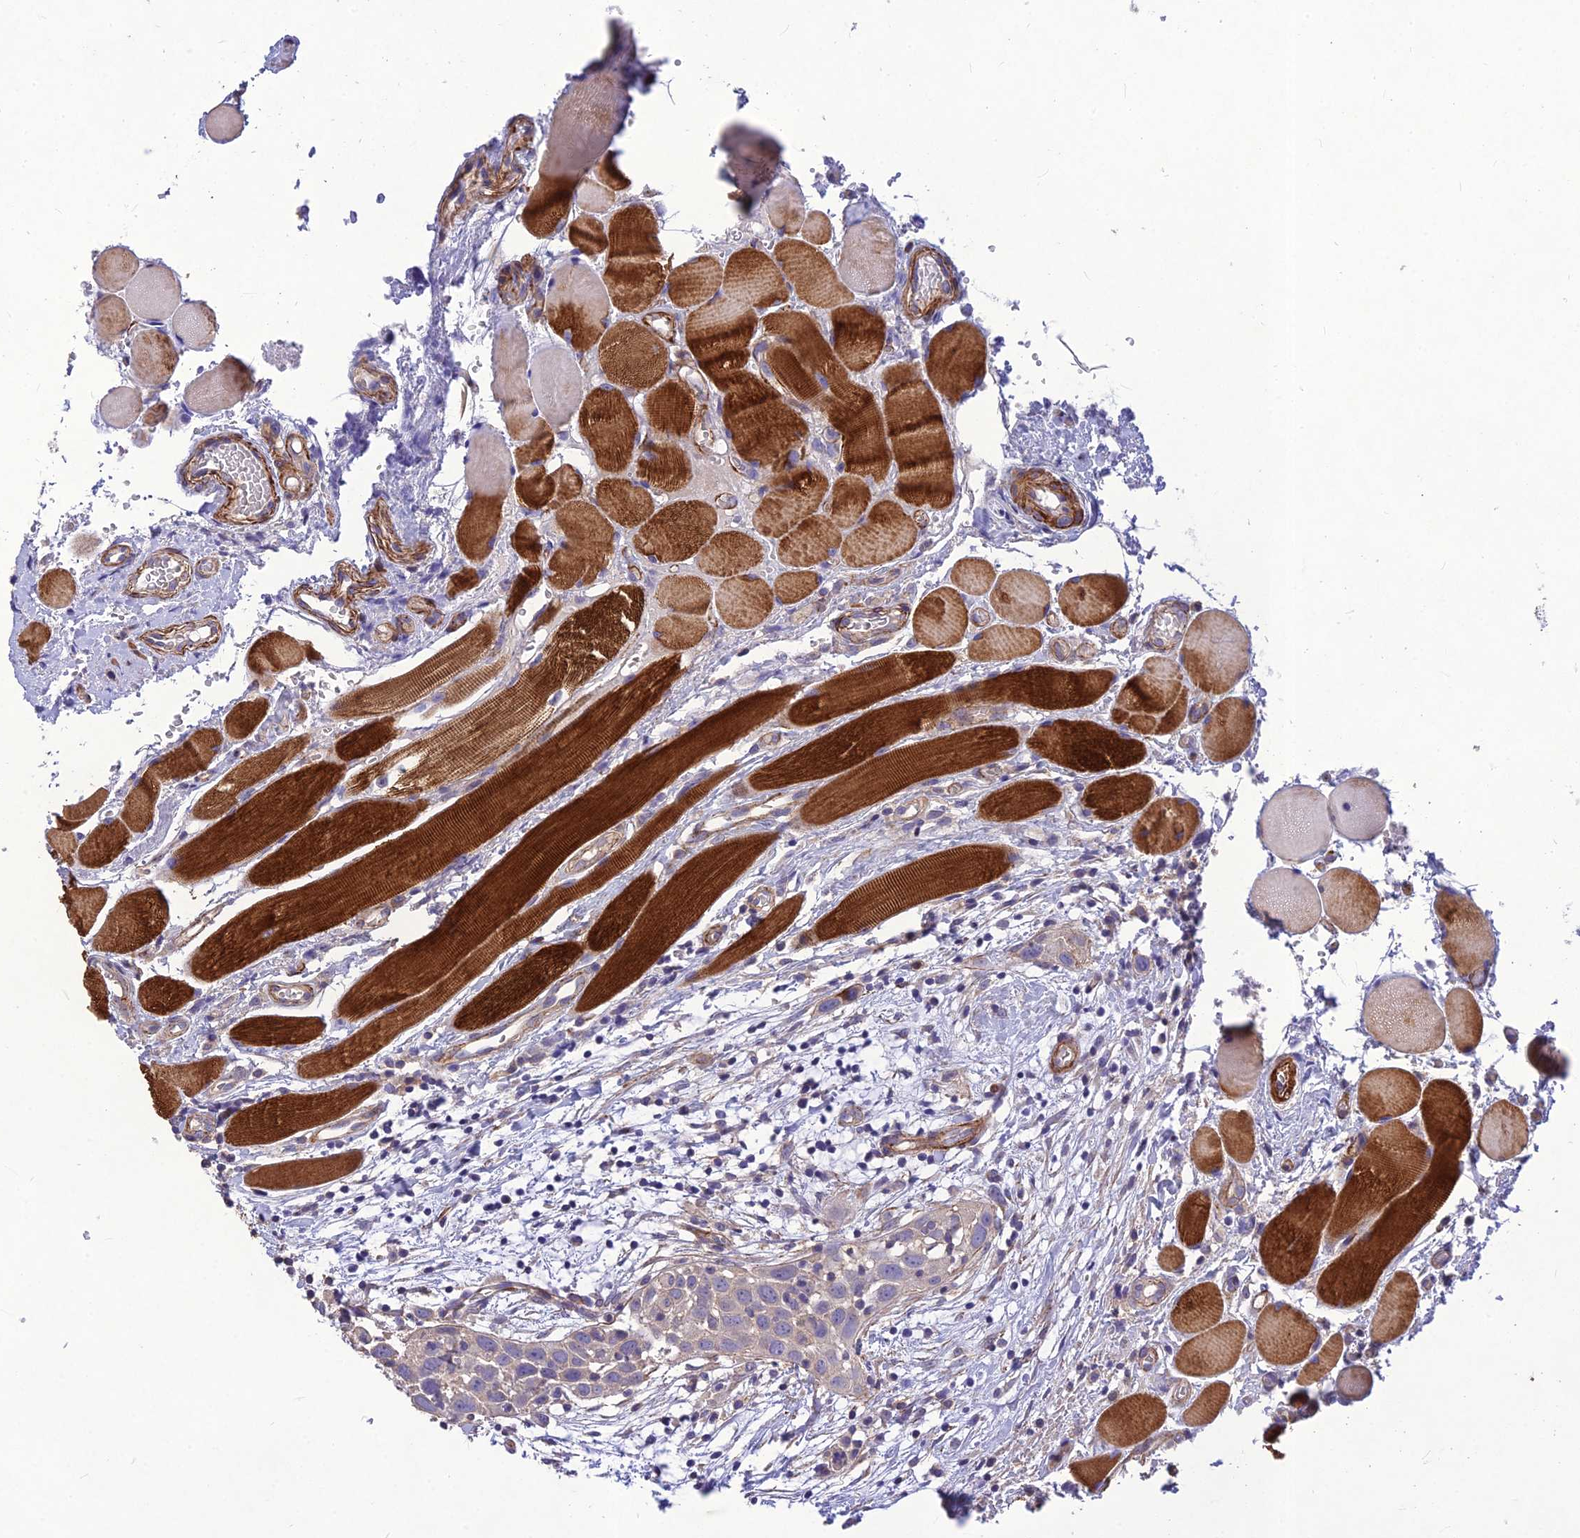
{"staining": {"intensity": "negative", "quantity": "none", "location": "none"}, "tissue": "head and neck cancer", "cell_type": "Tumor cells", "image_type": "cancer", "snomed": [{"axis": "morphology", "description": "Squamous cell carcinoma, NOS"}, {"axis": "topography", "description": "Oral tissue"}, {"axis": "topography", "description": "Head-Neck"}], "caption": "Immunohistochemical staining of human head and neck cancer (squamous cell carcinoma) exhibits no significant staining in tumor cells.", "gene": "CLUH", "patient": {"sex": "female", "age": 50}}